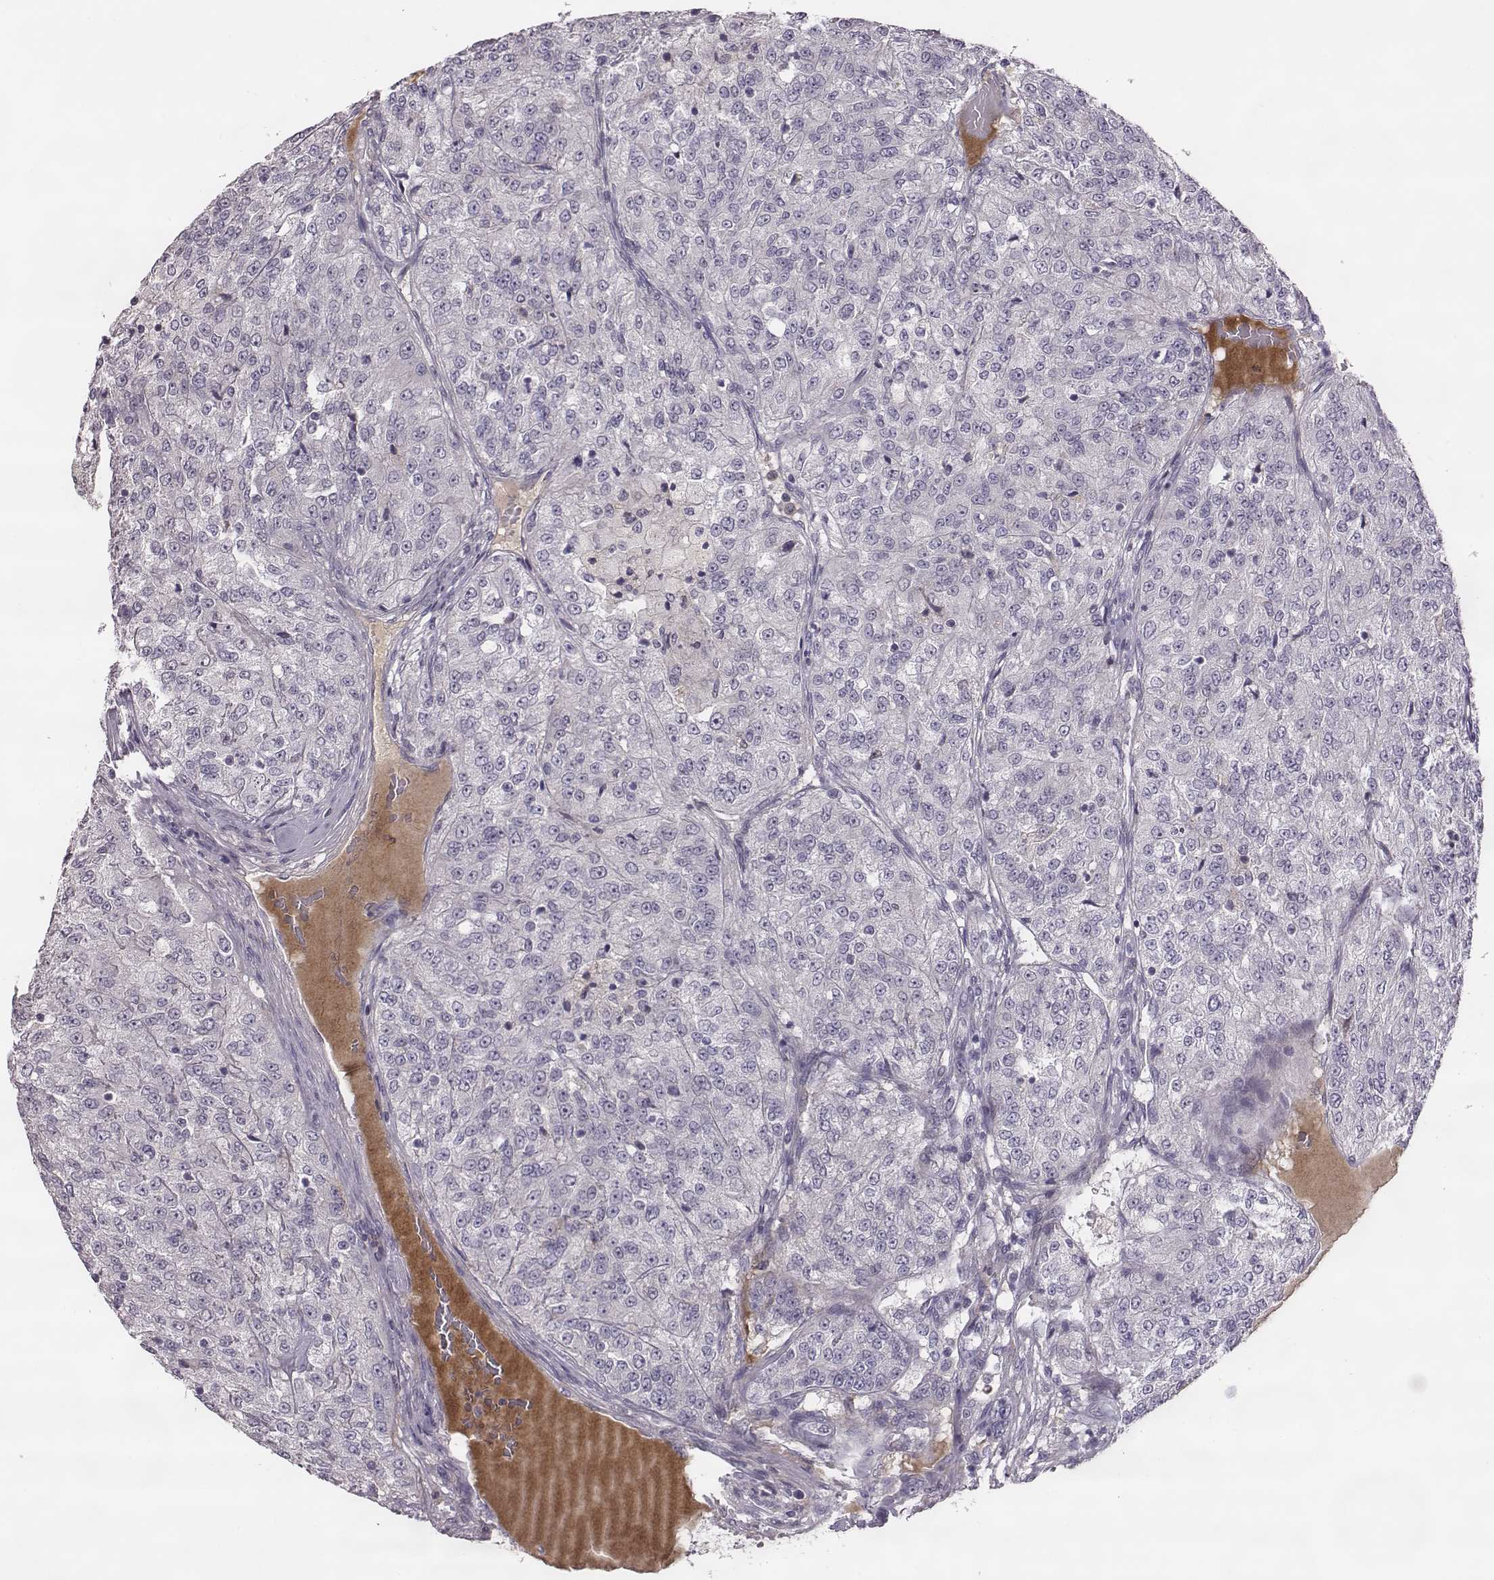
{"staining": {"intensity": "negative", "quantity": "none", "location": "none"}, "tissue": "renal cancer", "cell_type": "Tumor cells", "image_type": "cancer", "snomed": [{"axis": "morphology", "description": "Adenocarcinoma, NOS"}, {"axis": "topography", "description": "Kidney"}], "caption": "This is an immunohistochemistry (IHC) image of human renal adenocarcinoma. There is no staining in tumor cells.", "gene": "KMO", "patient": {"sex": "female", "age": 63}}